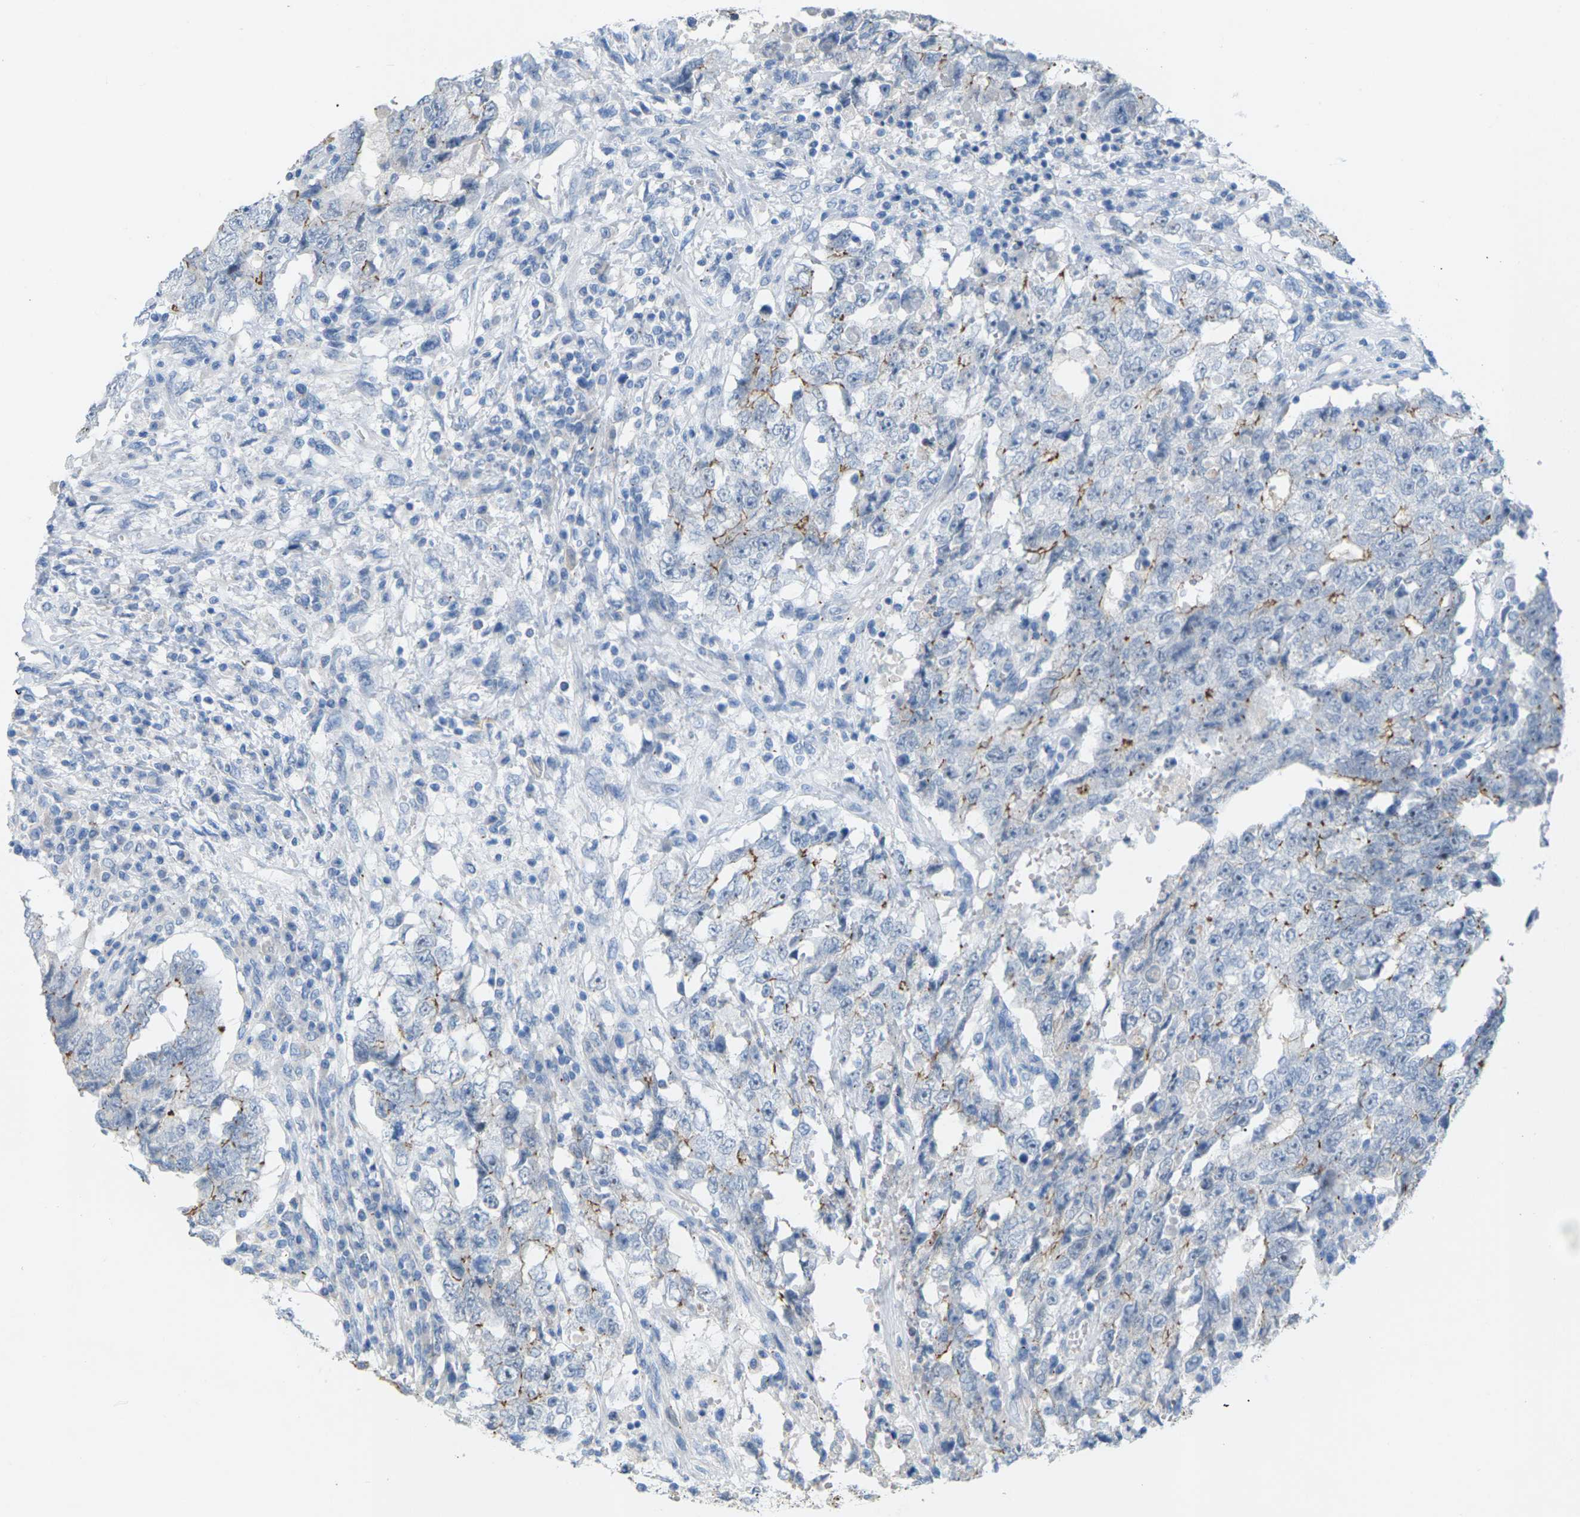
{"staining": {"intensity": "moderate", "quantity": "<25%", "location": "cytoplasmic/membranous"}, "tissue": "testis cancer", "cell_type": "Tumor cells", "image_type": "cancer", "snomed": [{"axis": "morphology", "description": "Carcinoma, Embryonal, NOS"}, {"axis": "topography", "description": "Testis"}], "caption": "Approximately <25% of tumor cells in human testis embryonal carcinoma reveal moderate cytoplasmic/membranous protein positivity as visualized by brown immunohistochemical staining.", "gene": "CLDN3", "patient": {"sex": "male", "age": 26}}